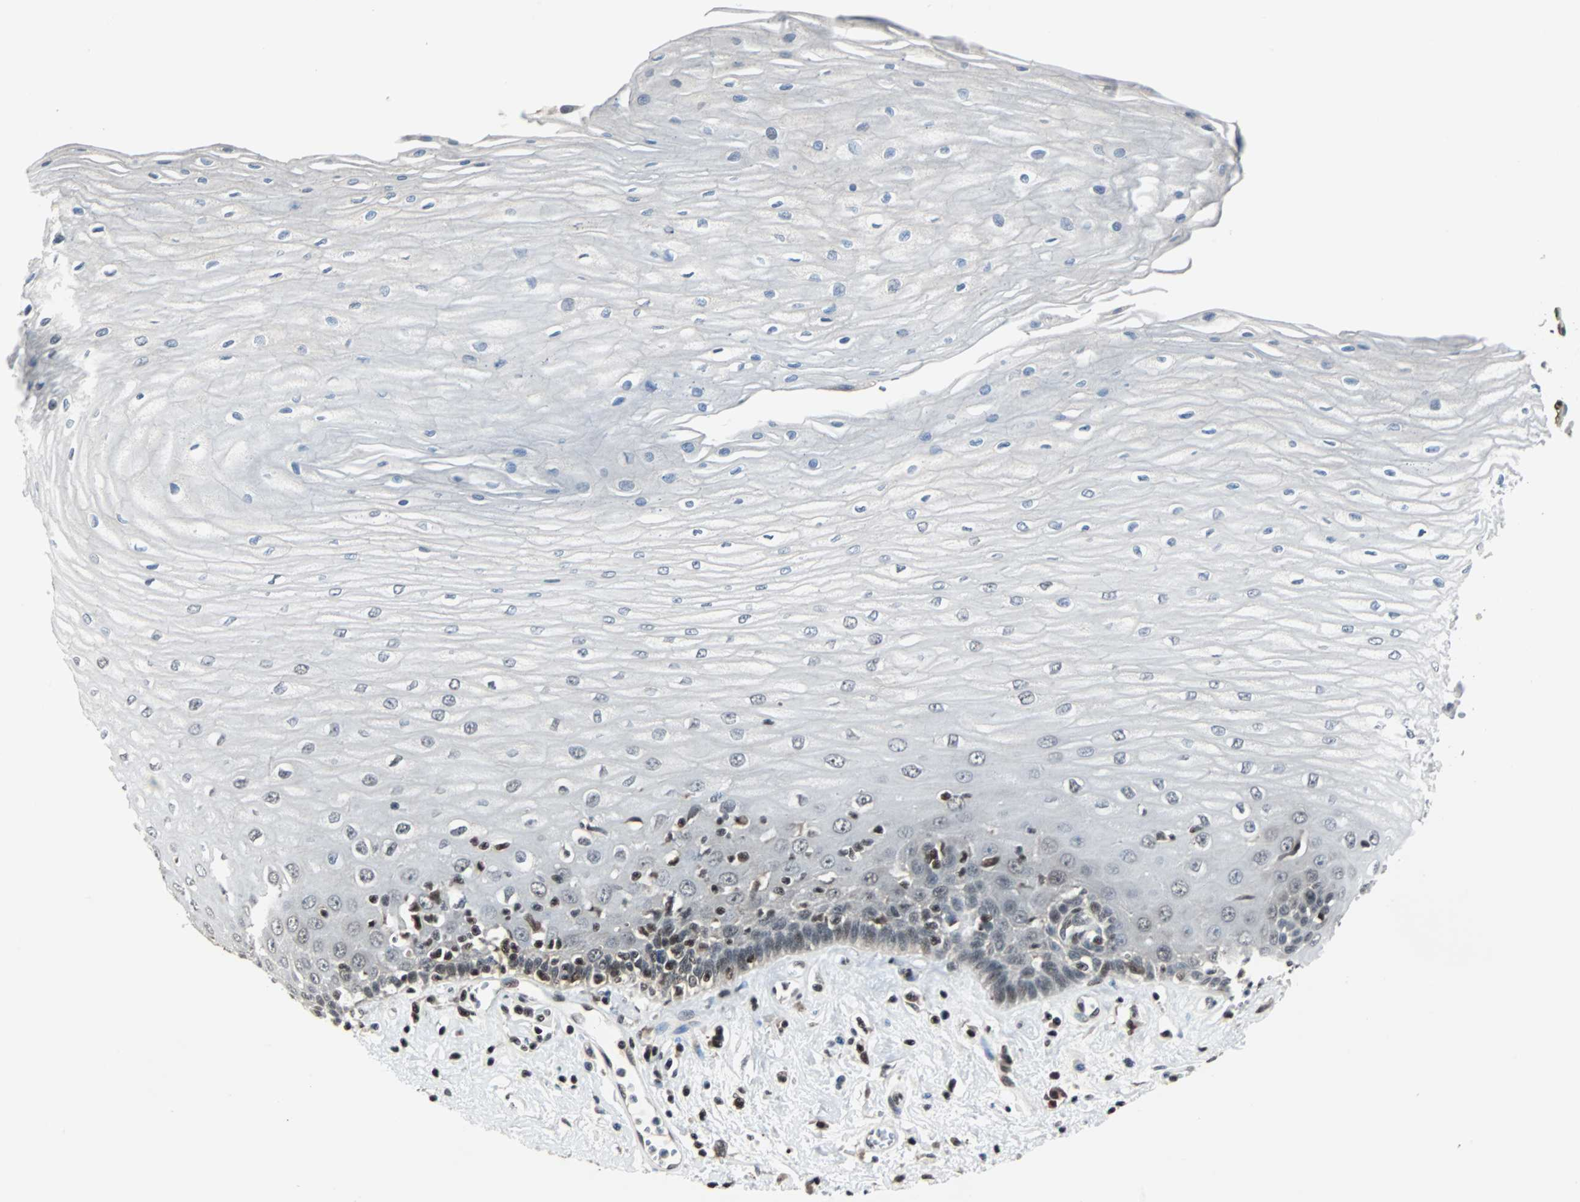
{"staining": {"intensity": "weak", "quantity": "25%-75%", "location": "nuclear"}, "tissue": "esophagus", "cell_type": "Squamous epithelial cells", "image_type": "normal", "snomed": [{"axis": "morphology", "description": "Normal tissue, NOS"}, {"axis": "morphology", "description": "Squamous cell carcinoma, NOS"}, {"axis": "topography", "description": "Esophagus"}], "caption": "This image displays benign esophagus stained with IHC to label a protein in brown. The nuclear of squamous epithelial cells show weak positivity for the protein. Nuclei are counter-stained blue.", "gene": "TERF2IP", "patient": {"sex": "male", "age": 65}}